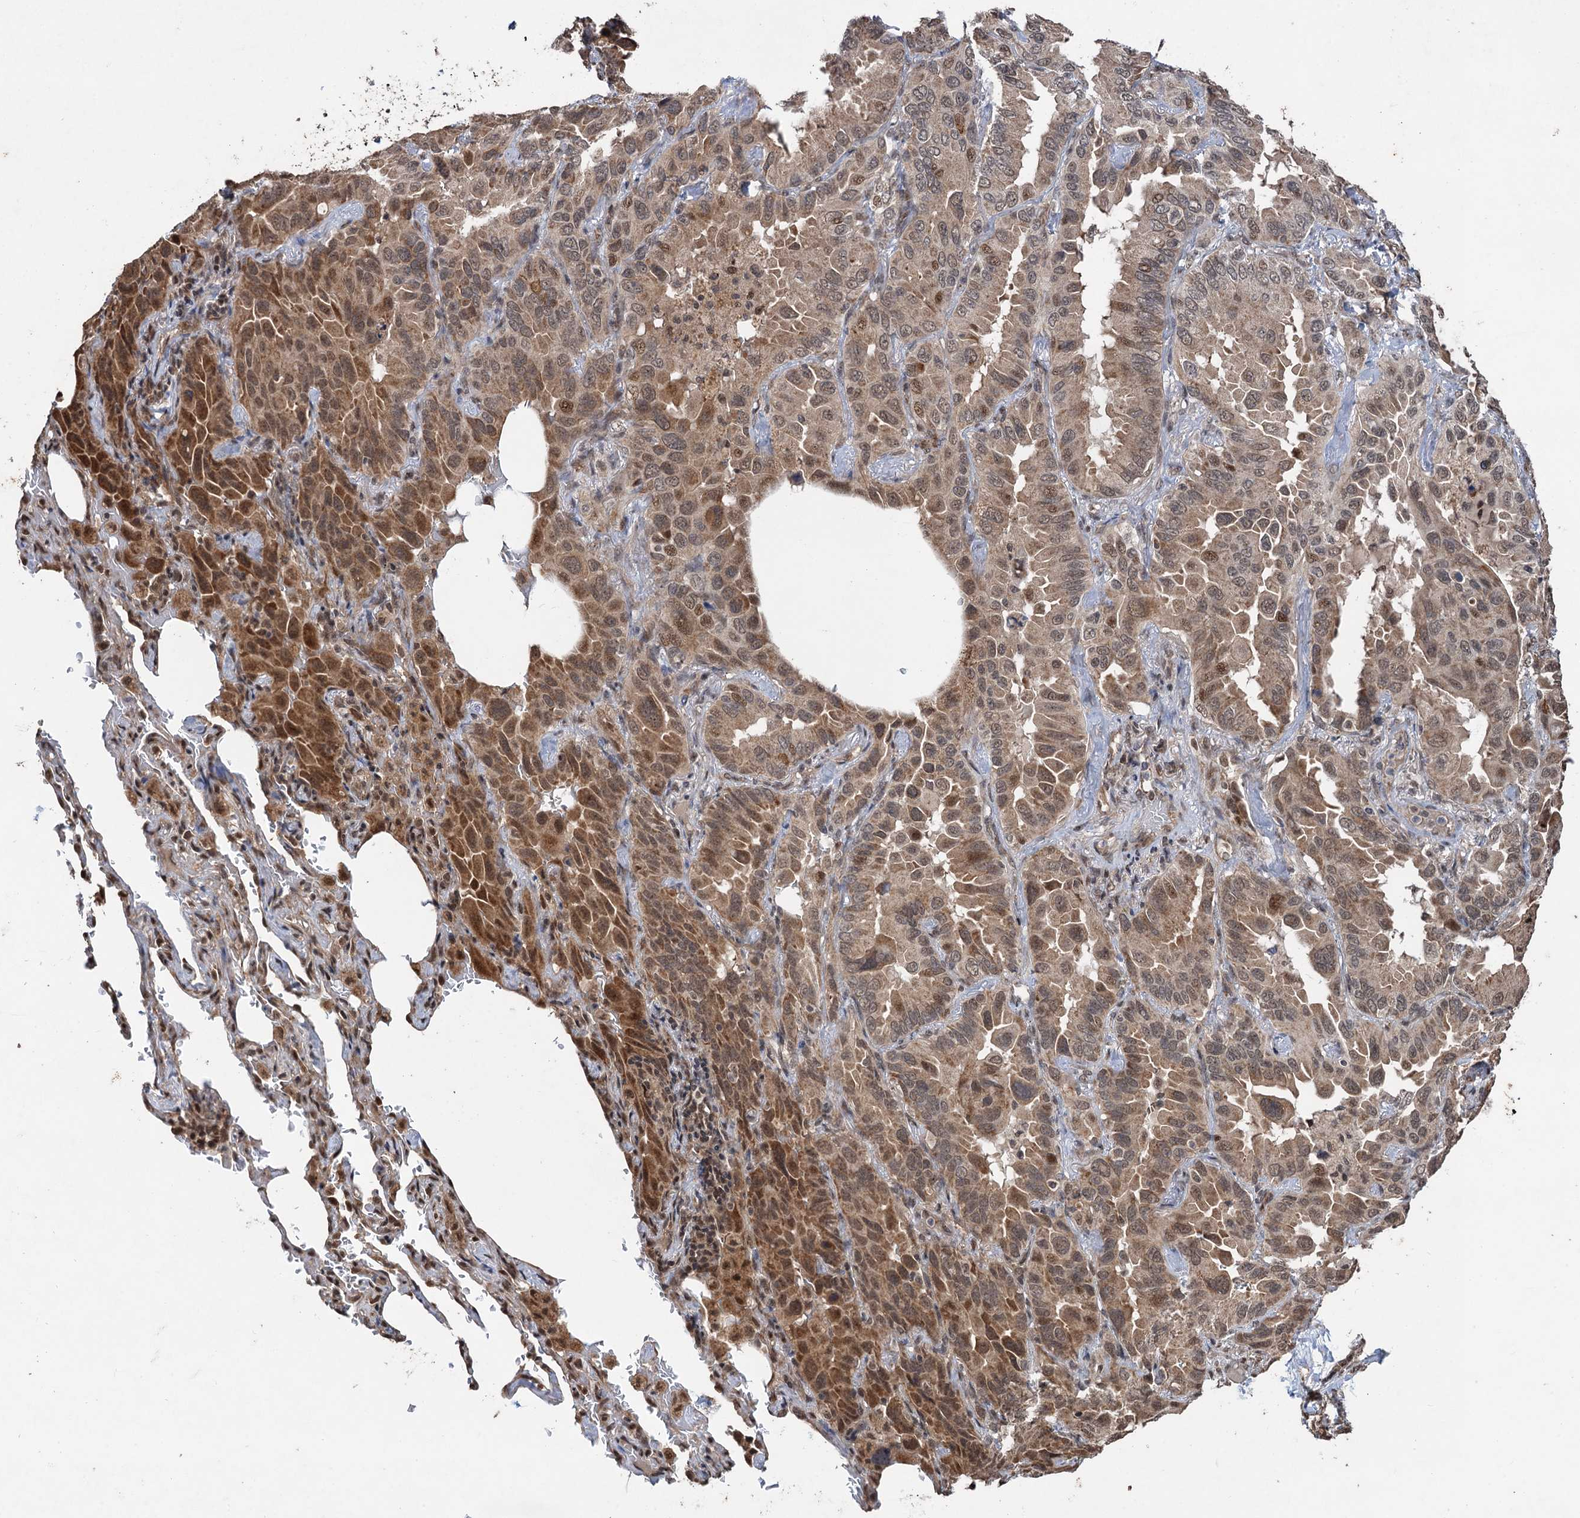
{"staining": {"intensity": "moderate", "quantity": ">75%", "location": "cytoplasmic/membranous,nuclear"}, "tissue": "lung cancer", "cell_type": "Tumor cells", "image_type": "cancer", "snomed": [{"axis": "morphology", "description": "Adenocarcinoma, NOS"}, {"axis": "topography", "description": "Lung"}], "caption": "Human lung adenocarcinoma stained for a protein (brown) displays moderate cytoplasmic/membranous and nuclear positive expression in approximately >75% of tumor cells.", "gene": "REP15", "patient": {"sex": "male", "age": 64}}